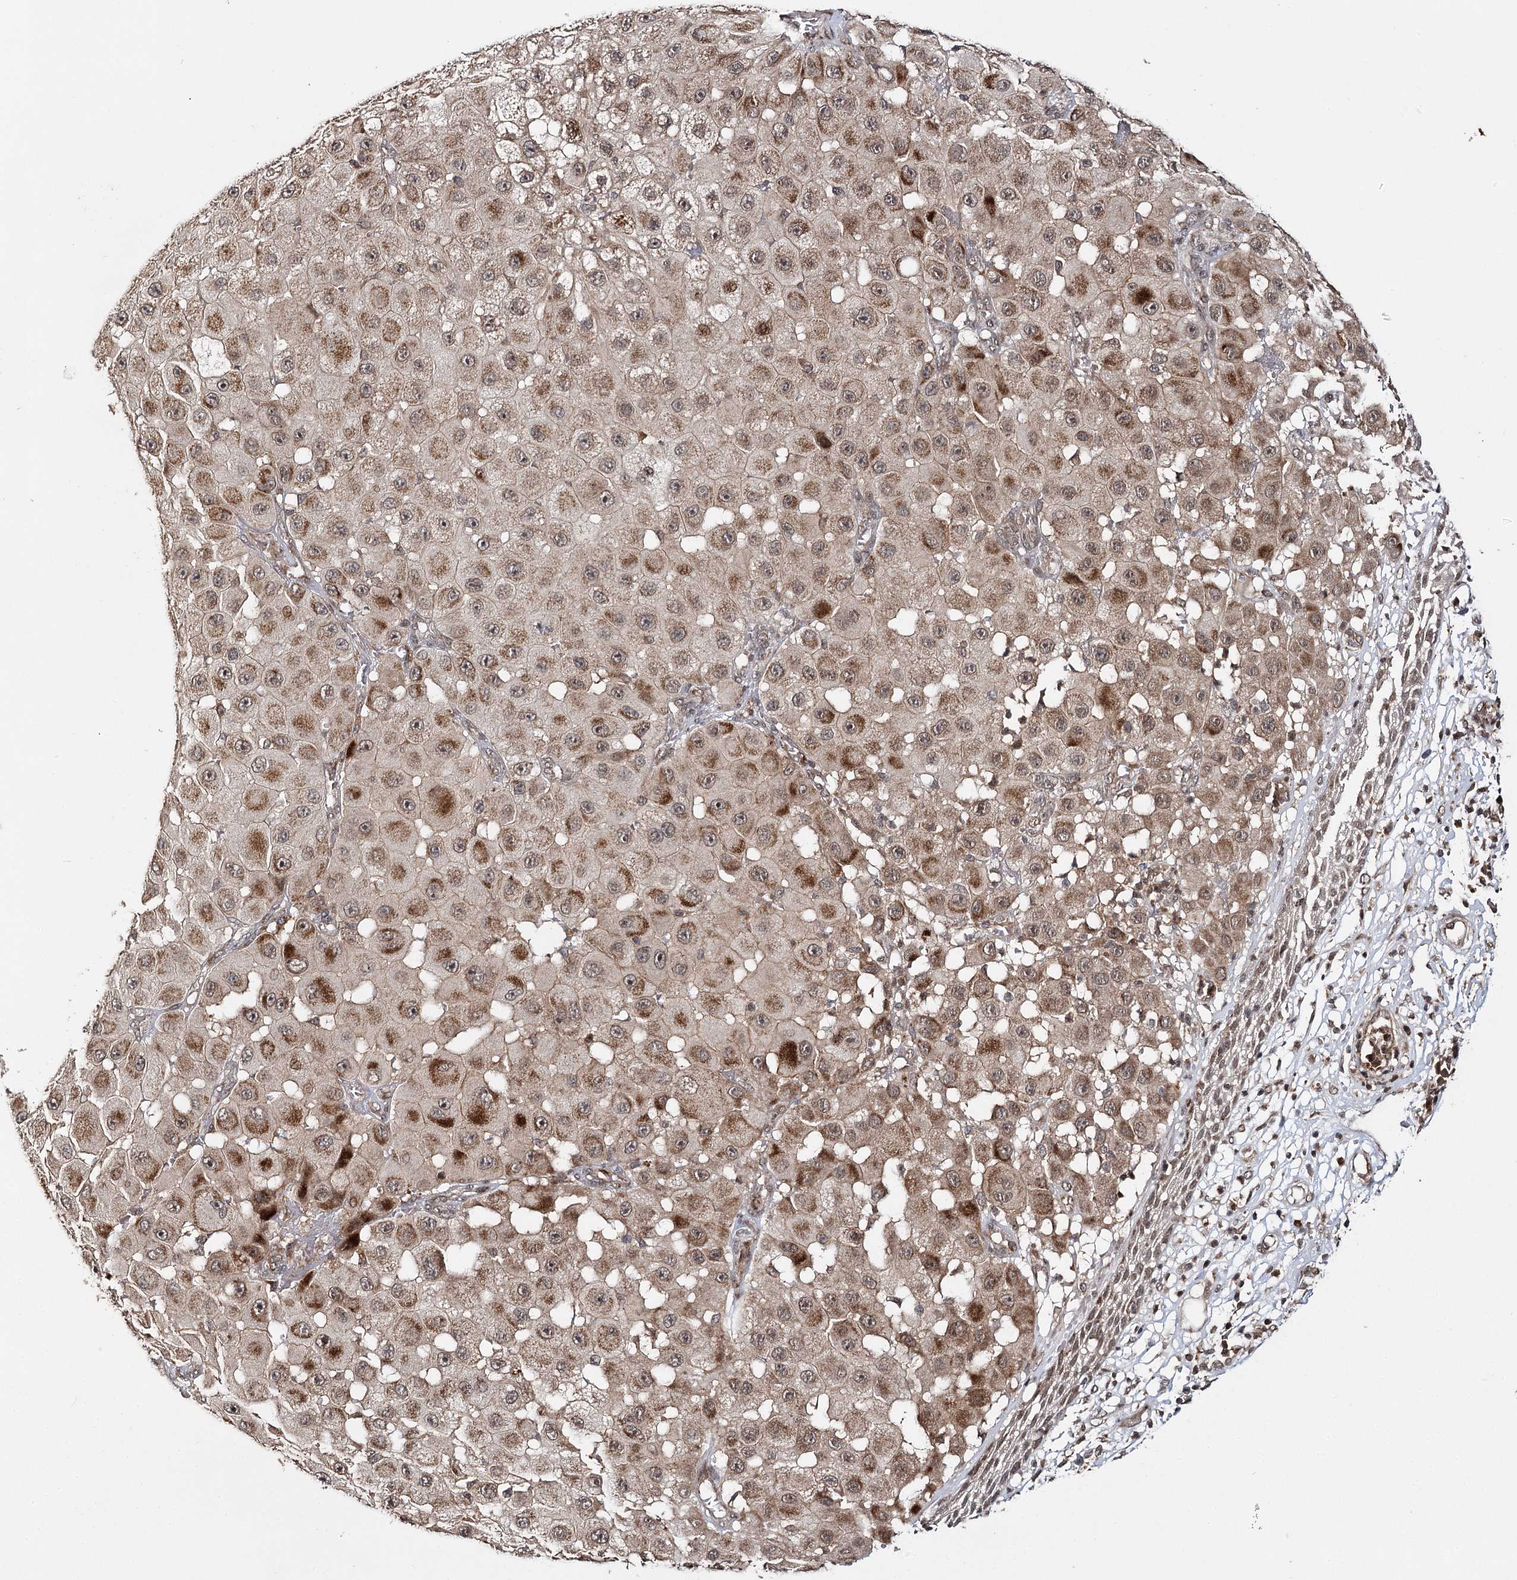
{"staining": {"intensity": "moderate", "quantity": ">75%", "location": "cytoplasmic/membranous"}, "tissue": "melanoma", "cell_type": "Tumor cells", "image_type": "cancer", "snomed": [{"axis": "morphology", "description": "Malignant melanoma, NOS"}, {"axis": "topography", "description": "Skin"}], "caption": "Protein staining shows moderate cytoplasmic/membranous positivity in approximately >75% of tumor cells in melanoma. (brown staining indicates protein expression, while blue staining denotes nuclei).", "gene": "ZNRF3", "patient": {"sex": "female", "age": 81}}